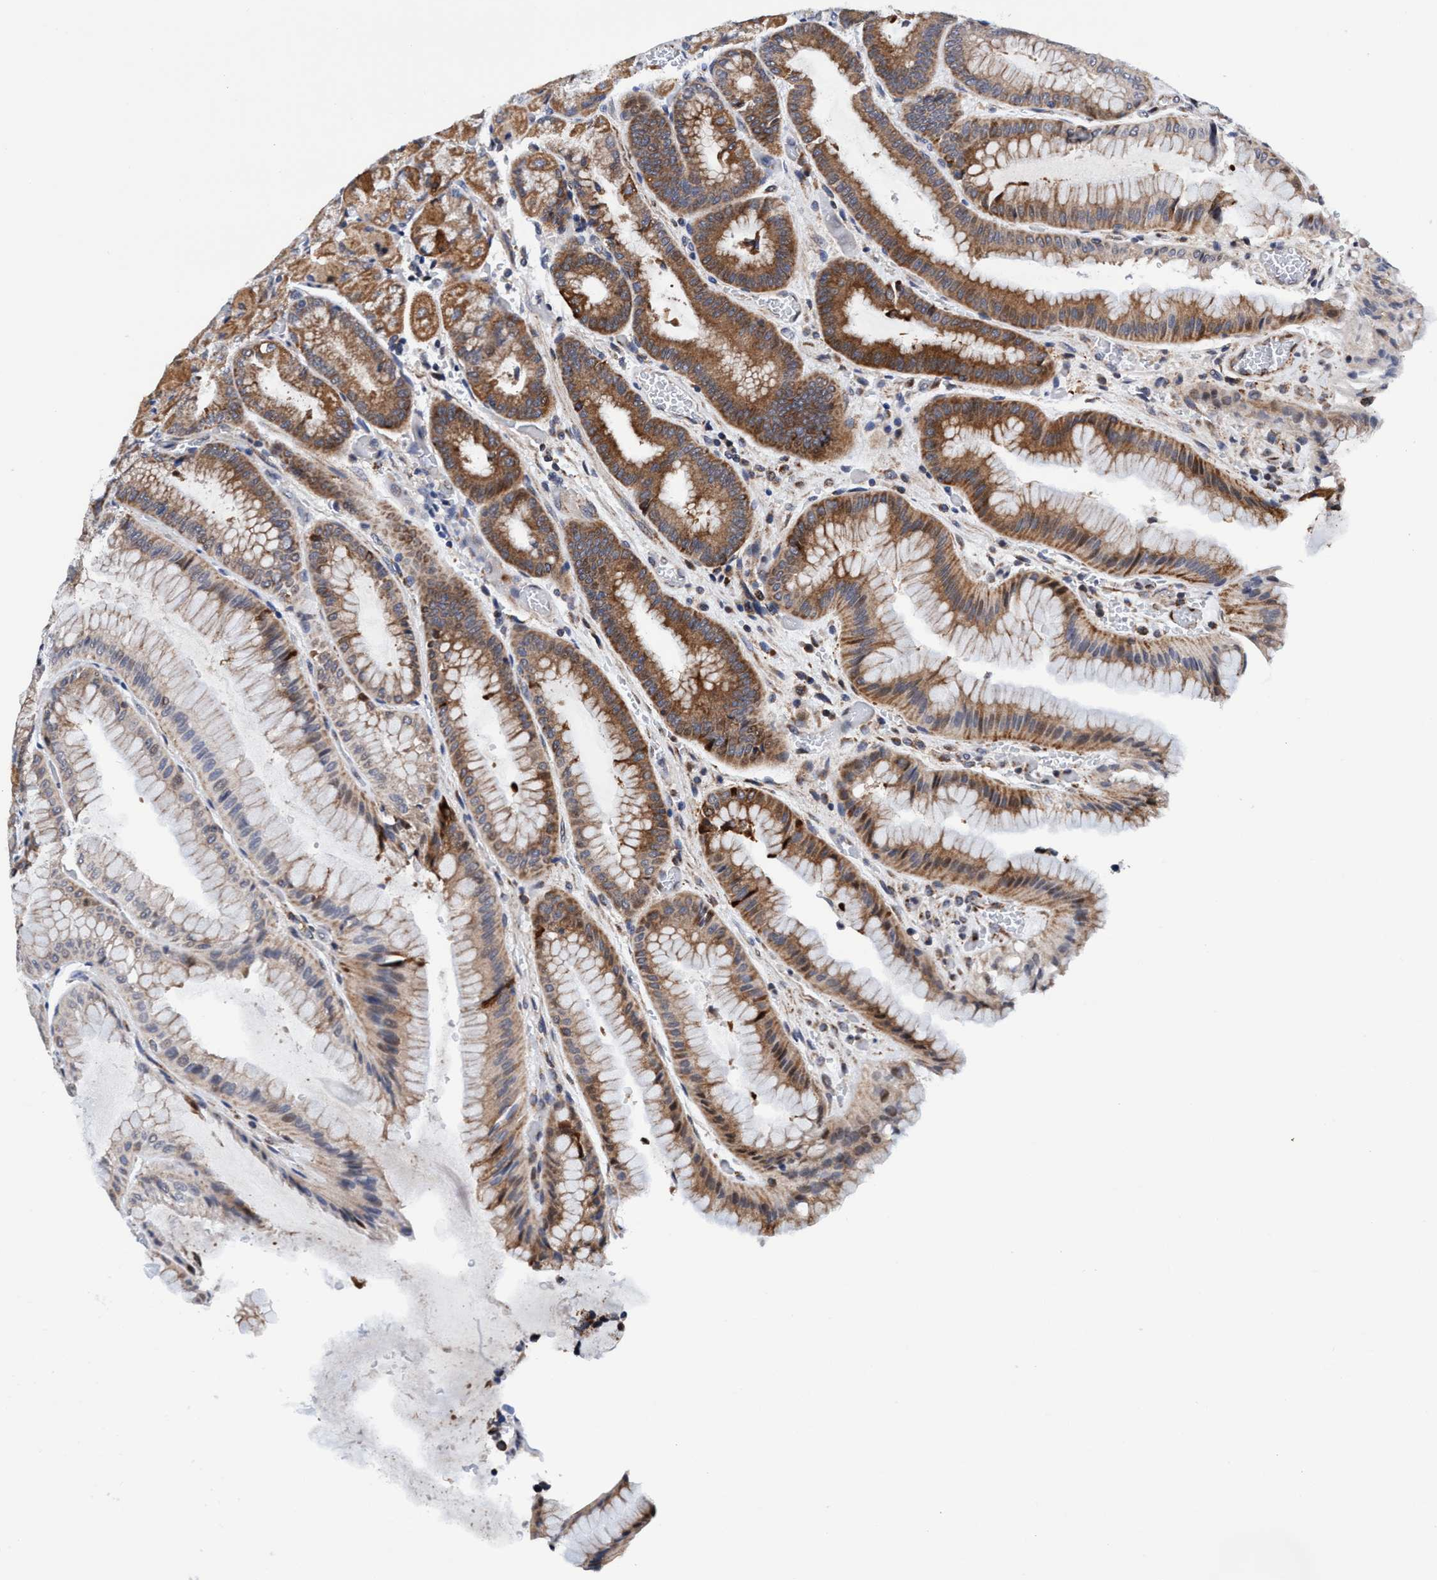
{"staining": {"intensity": "moderate", "quantity": ">75%", "location": "cytoplasmic/membranous"}, "tissue": "stomach", "cell_type": "Glandular cells", "image_type": "normal", "snomed": [{"axis": "morphology", "description": "Normal tissue, NOS"}, {"axis": "morphology", "description": "Carcinoid, malignant, NOS"}, {"axis": "topography", "description": "Stomach, upper"}], "caption": "Immunohistochemical staining of benign stomach reveals medium levels of moderate cytoplasmic/membranous positivity in about >75% of glandular cells. The staining was performed using DAB (3,3'-diaminobenzidine), with brown indicating positive protein expression. Nuclei are stained blue with hematoxylin.", "gene": "AGAP2", "patient": {"sex": "male", "age": 39}}